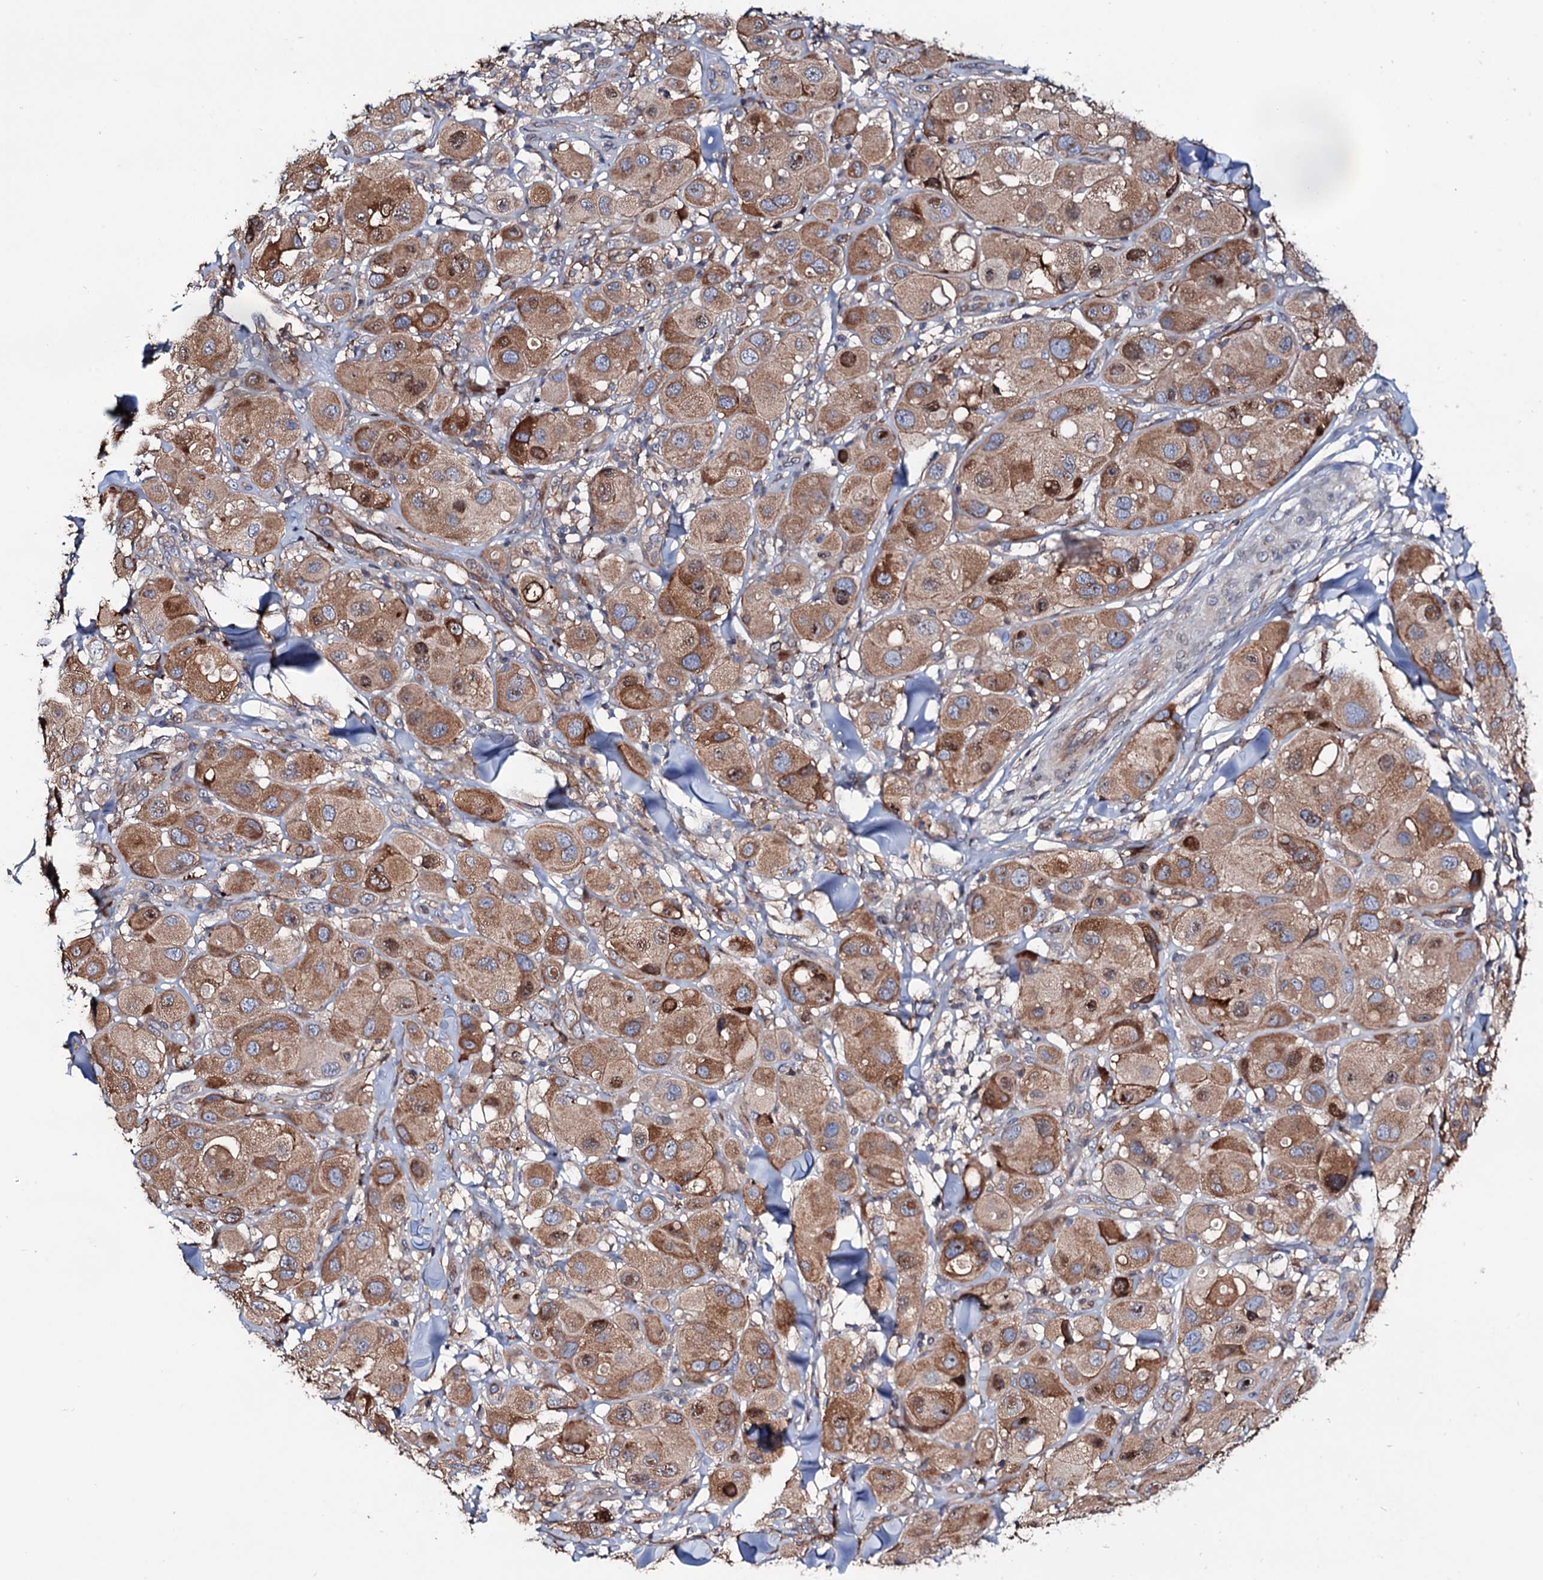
{"staining": {"intensity": "moderate", "quantity": ">75%", "location": "cytoplasmic/membranous"}, "tissue": "melanoma", "cell_type": "Tumor cells", "image_type": "cancer", "snomed": [{"axis": "morphology", "description": "Malignant melanoma, Metastatic site"}, {"axis": "topography", "description": "Skin"}], "caption": "Tumor cells reveal medium levels of moderate cytoplasmic/membranous staining in about >75% of cells in human malignant melanoma (metastatic site).", "gene": "PTDSS2", "patient": {"sex": "male", "age": 41}}